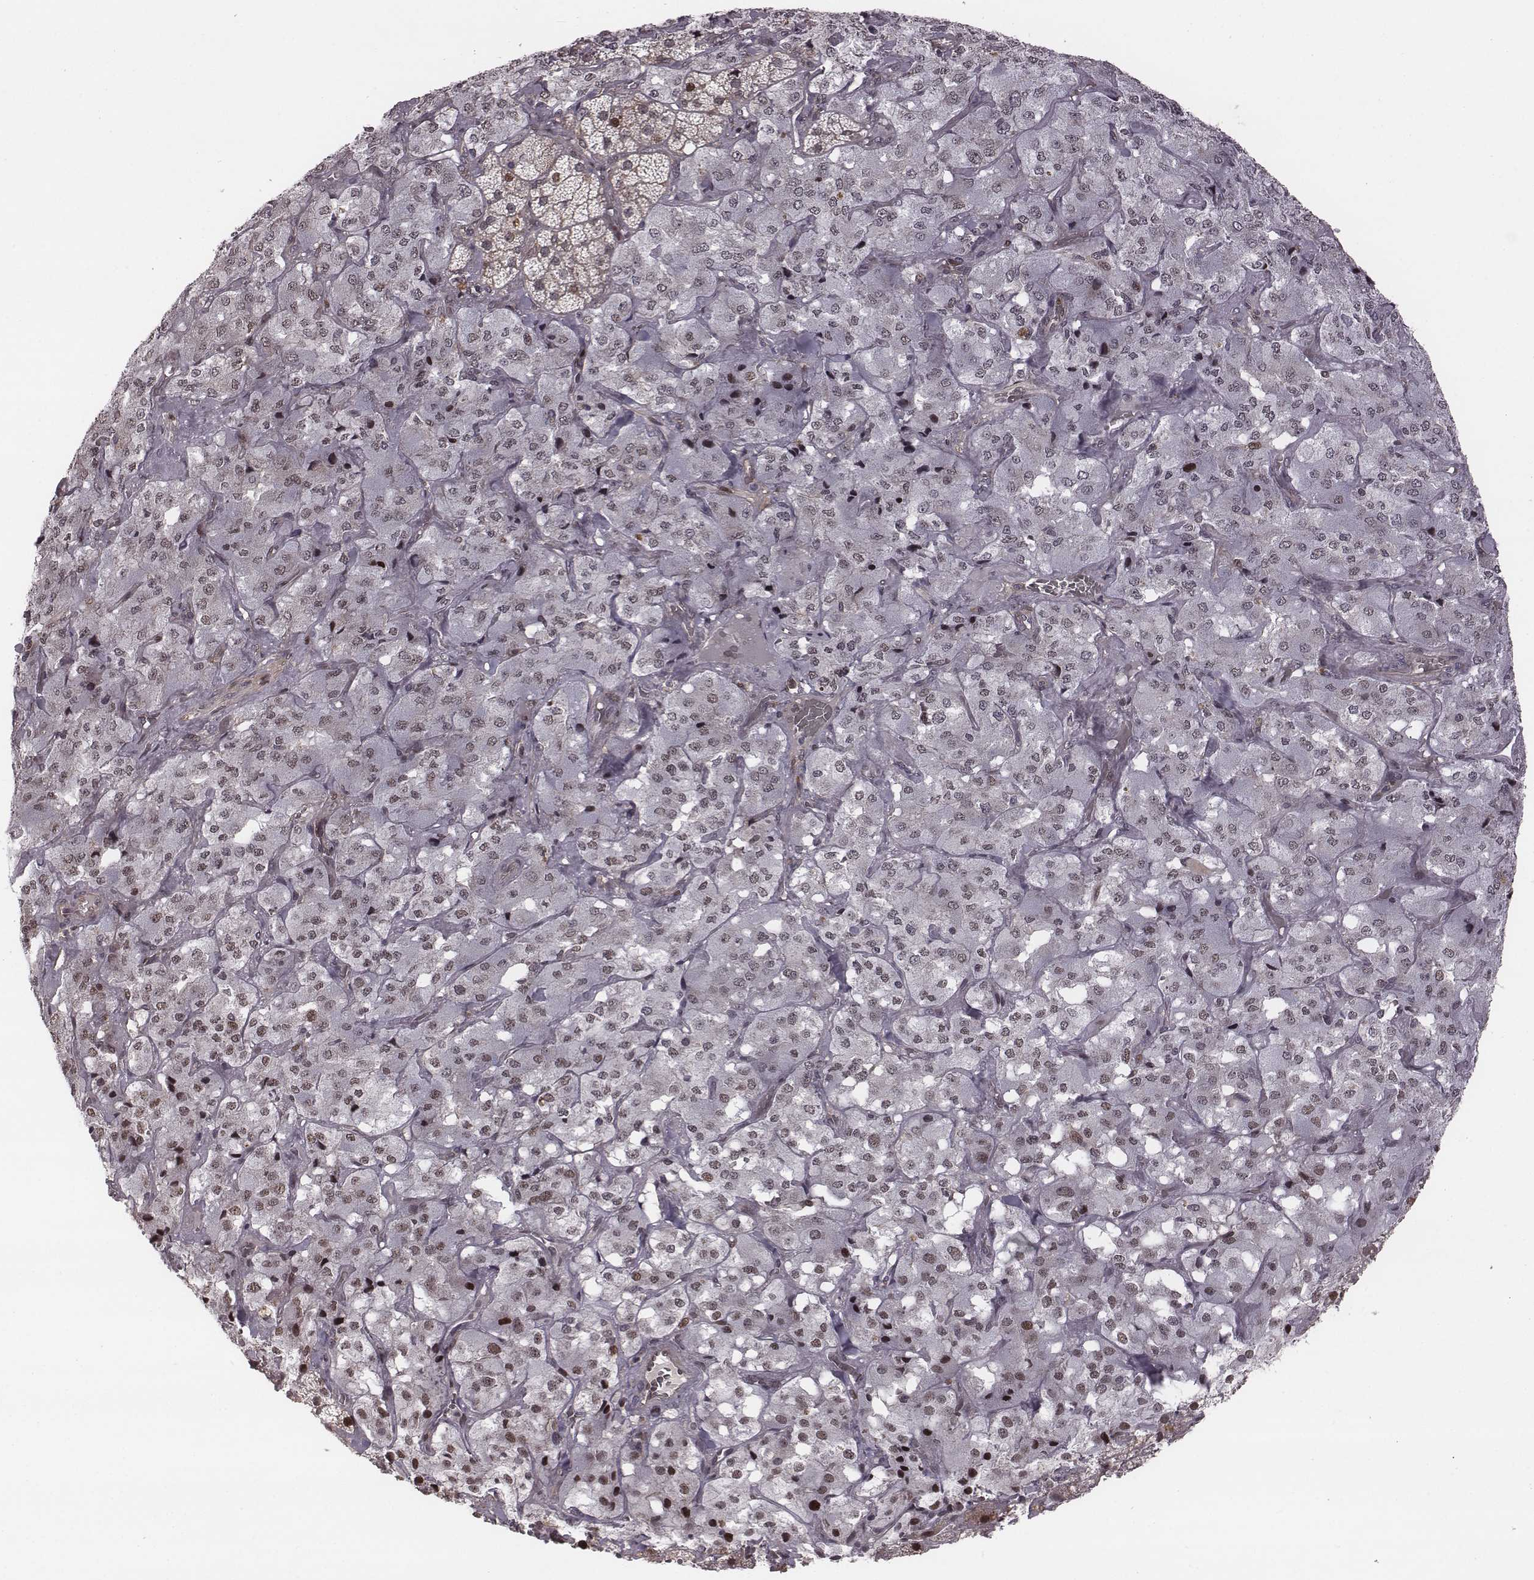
{"staining": {"intensity": "moderate", "quantity": "<25%", "location": "nuclear"}, "tissue": "adrenal gland", "cell_type": "Glandular cells", "image_type": "normal", "snomed": [{"axis": "morphology", "description": "Normal tissue, NOS"}, {"axis": "topography", "description": "Adrenal gland"}], "caption": "Adrenal gland stained with DAB (3,3'-diaminobenzidine) IHC reveals low levels of moderate nuclear expression in about <25% of glandular cells.", "gene": "RPL3", "patient": {"sex": "male", "age": 57}}